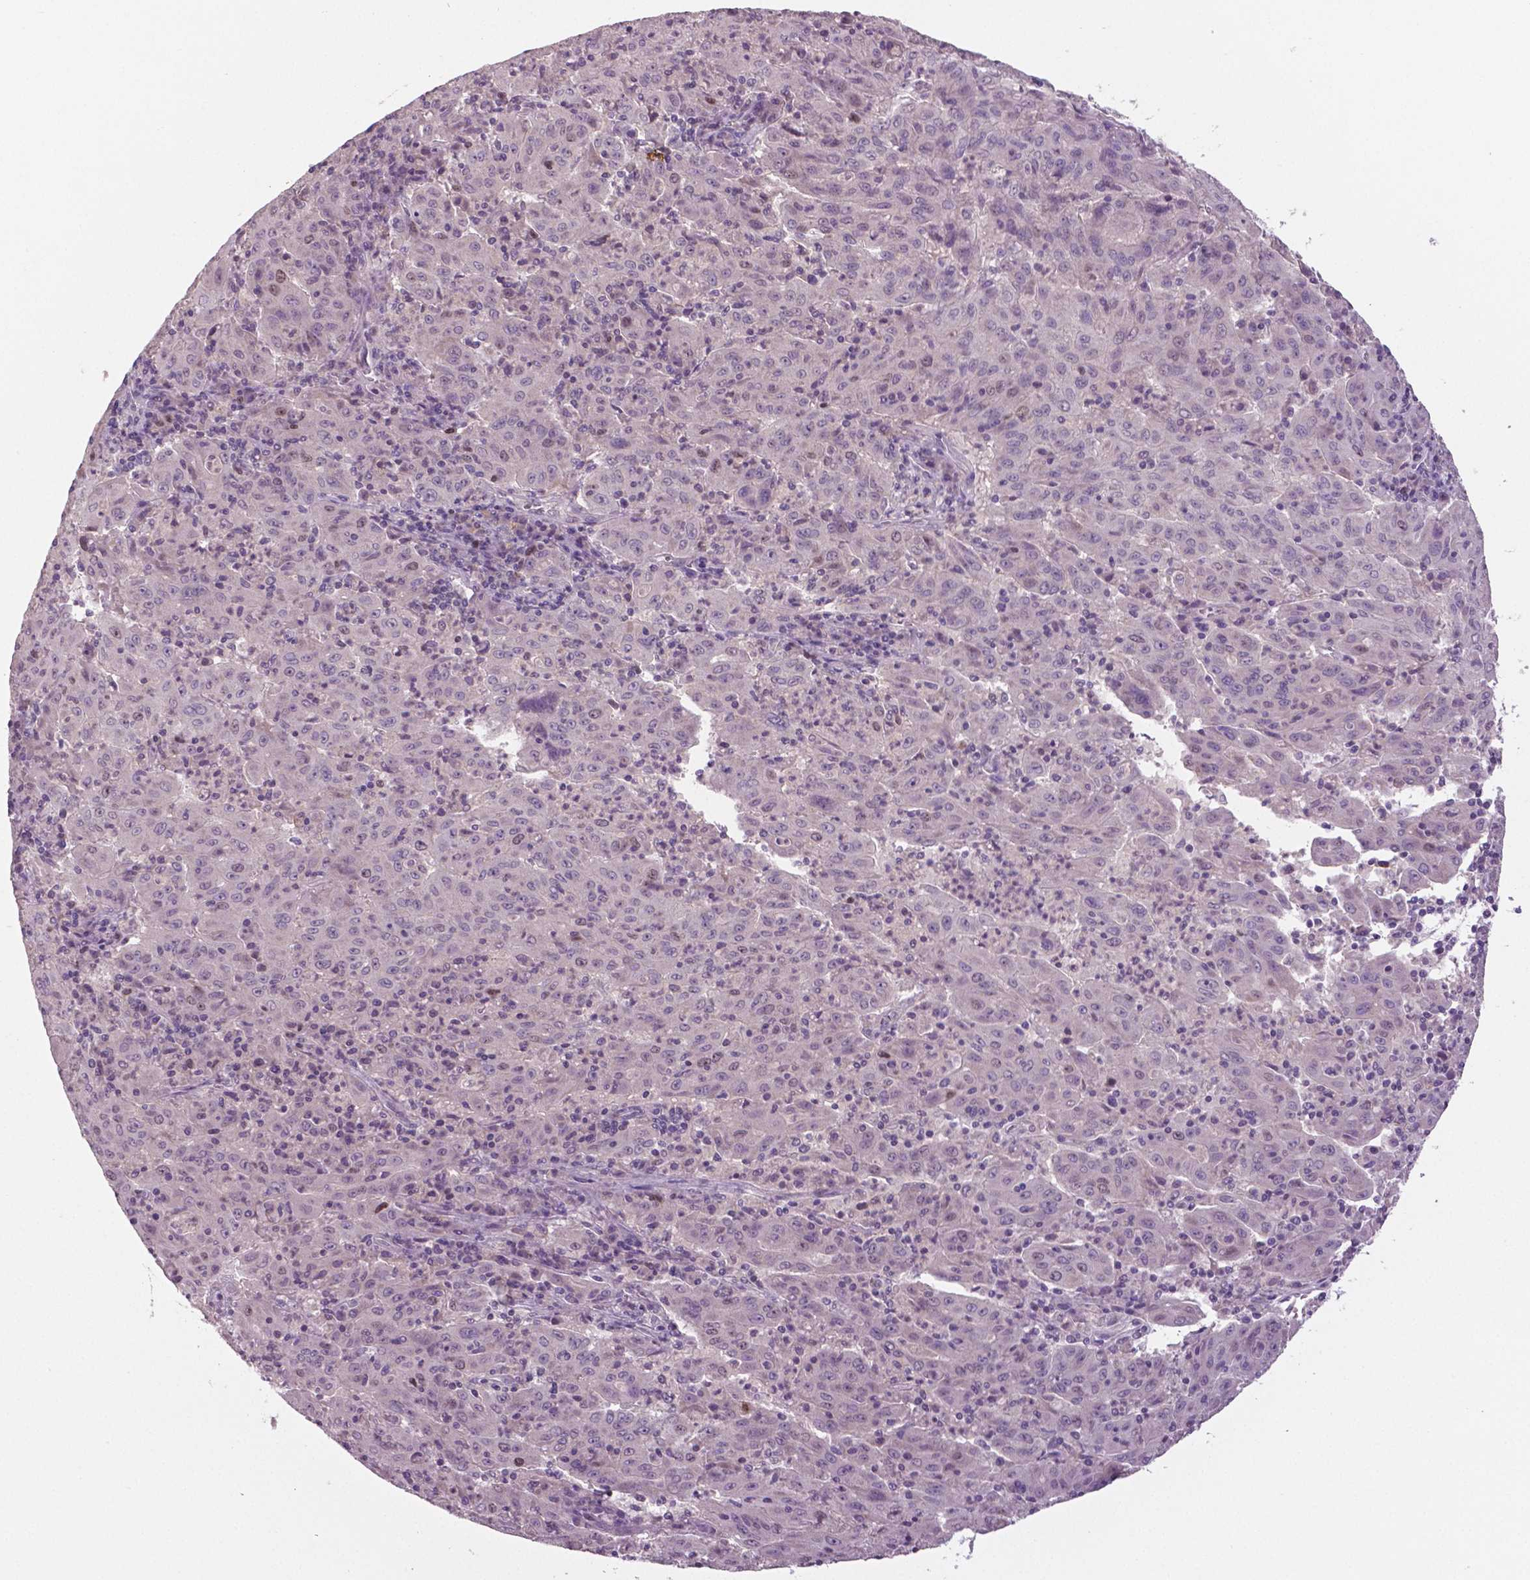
{"staining": {"intensity": "weak", "quantity": "<25%", "location": "nuclear"}, "tissue": "pancreatic cancer", "cell_type": "Tumor cells", "image_type": "cancer", "snomed": [{"axis": "morphology", "description": "Adenocarcinoma, NOS"}, {"axis": "topography", "description": "Pancreas"}], "caption": "This is a image of immunohistochemistry staining of pancreatic adenocarcinoma, which shows no staining in tumor cells. Nuclei are stained in blue.", "gene": "MKI67", "patient": {"sex": "male", "age": 63}}